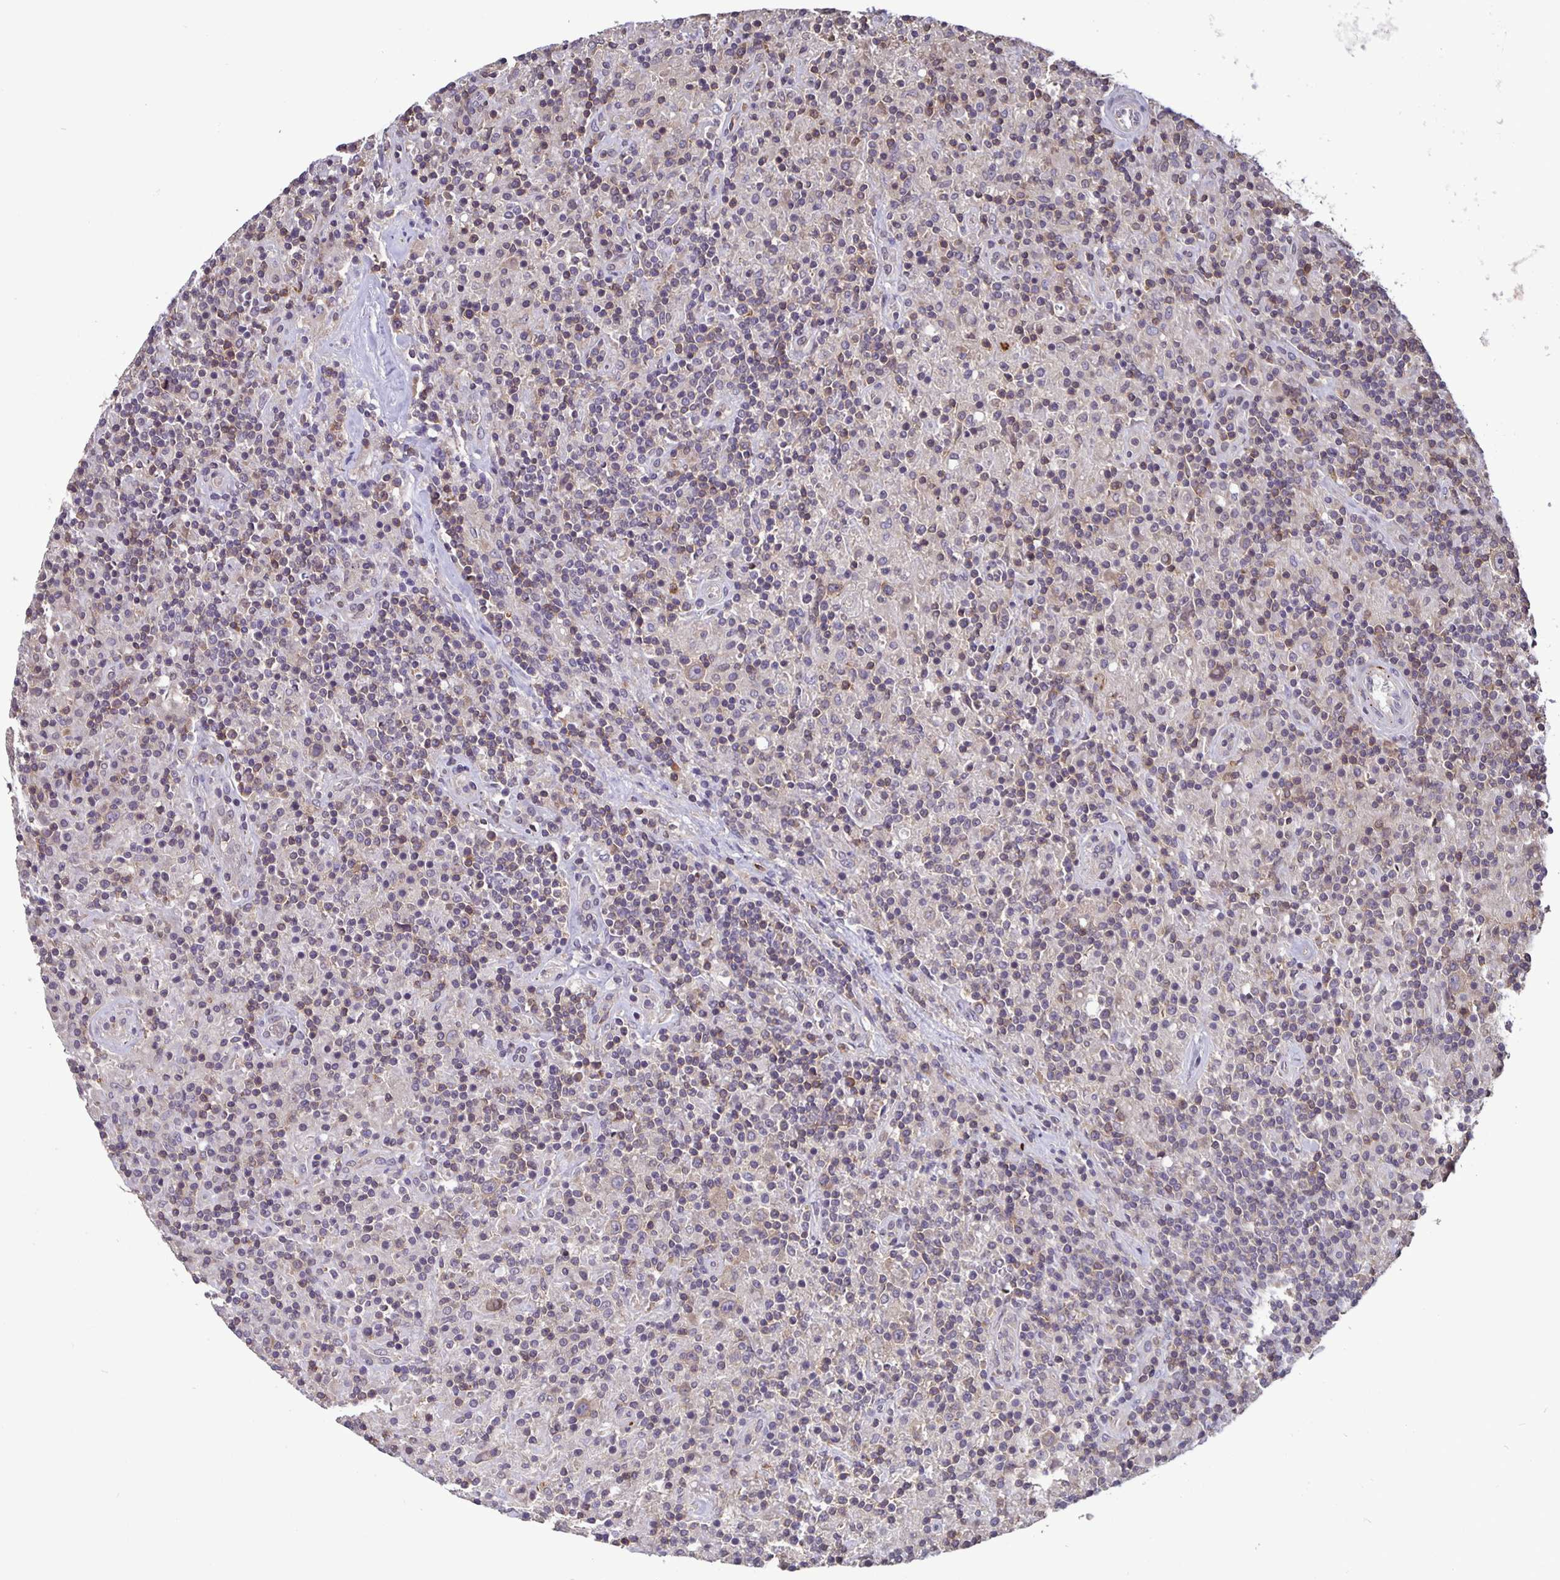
{"staining": {"intensity": "weak", "quantity": ">75%", "location": "cytoplasmic/membranous"}, "tissue": "lymphoma", "cell_type": "Tumor cells", "image_type": "cancer", "snomed": [{"axis": "morphology", "description": "Hodgkin's disease, NOS"}, {"axis": "topography", "description": "Lymph node"}], "caption": "IHC histopathology image of neoplastic tissue: Hodgkin's disease stained using IHC exhibits low levels of weak protein expression localized specifically in the cytoplasmic/membranous of tumor cells, appearing as a cytoplasmic/membranous brown color.", "gene": "FEM1C", "patient": {"sex": "male", "age": 70}}